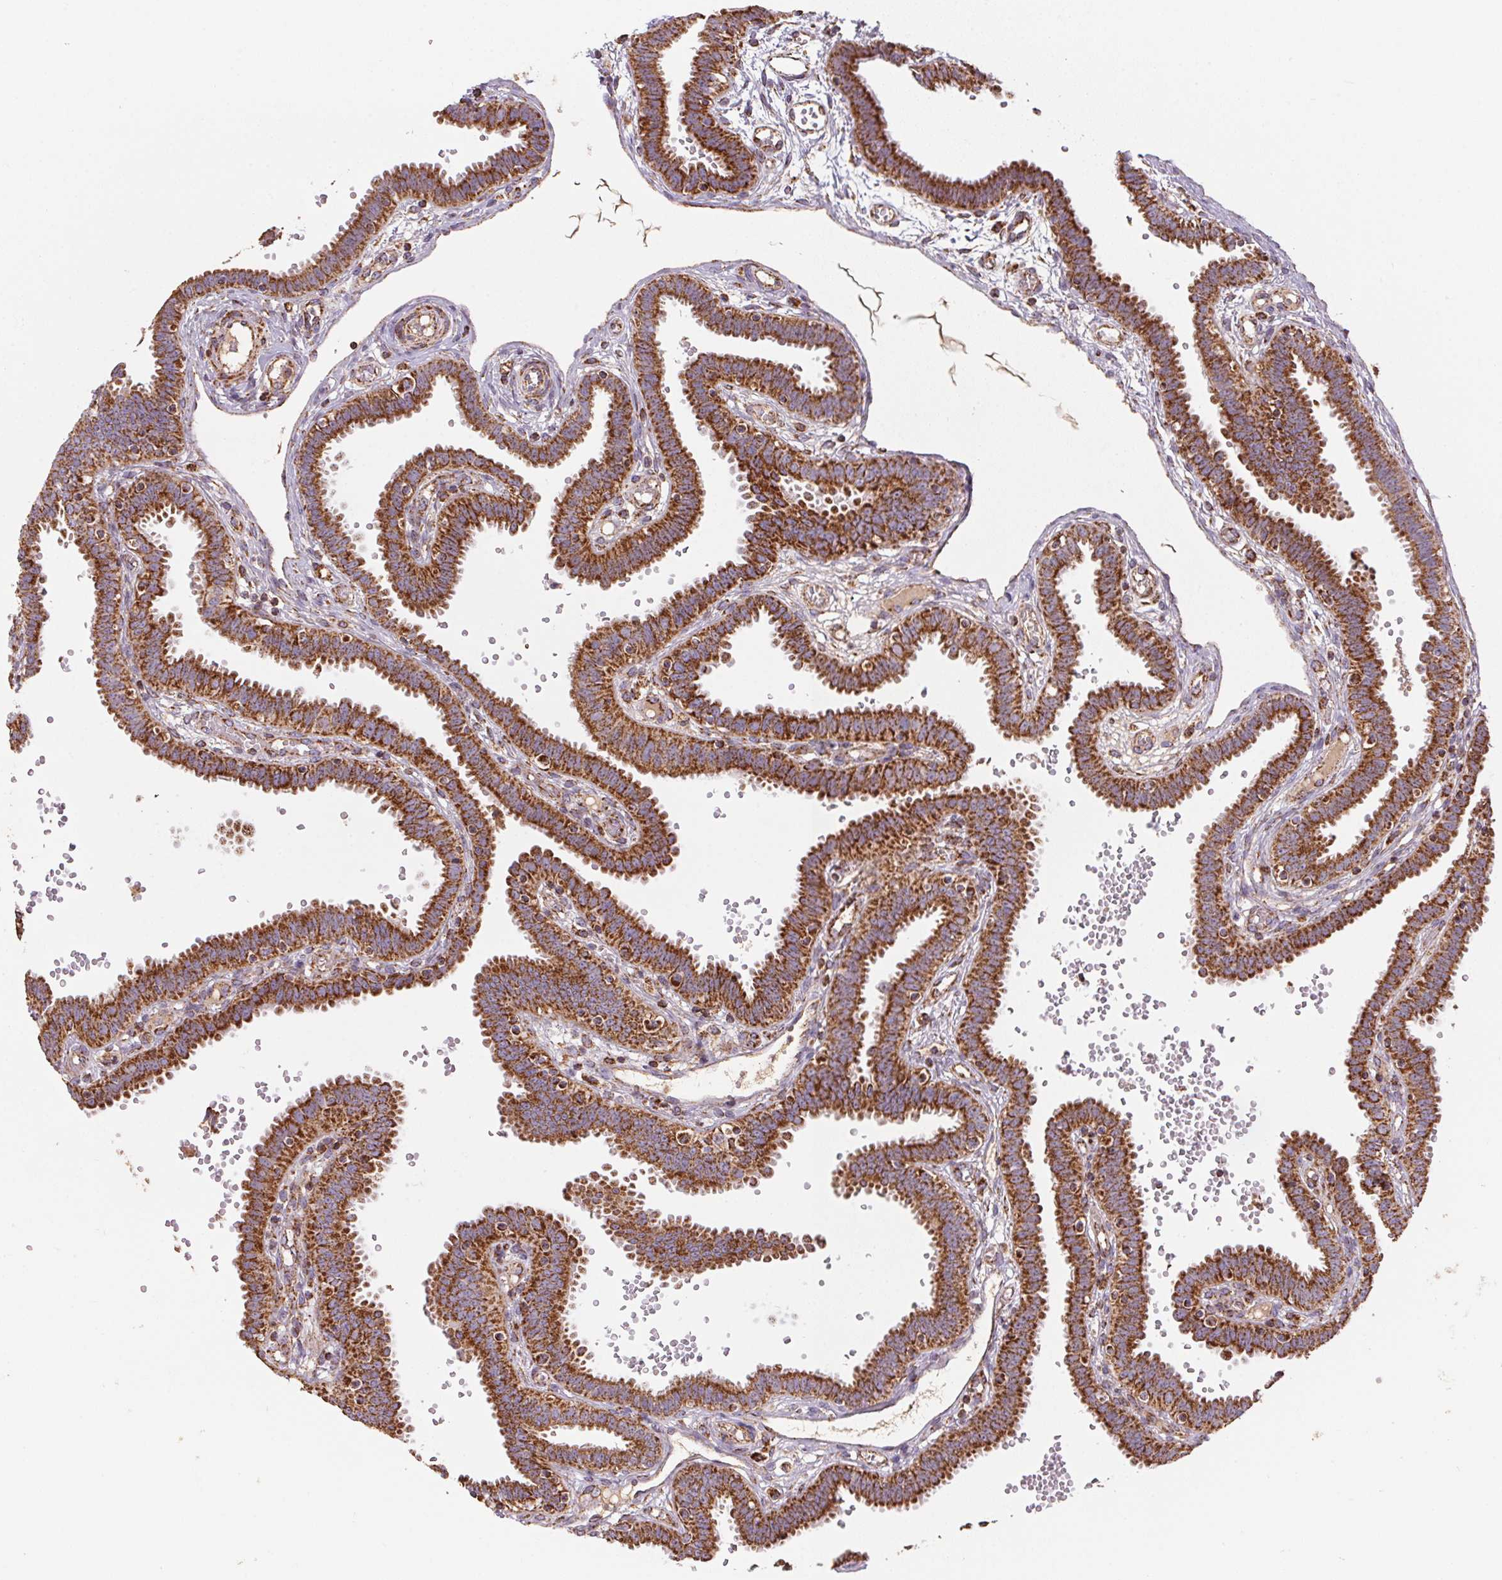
{"staining": {"intensity": "strong", "quantity": ">75%", "location": "cytoplasmic/membranous"}, "tissue": "fallopian tube", "cell_type": "Glandular cells", "image_type": "normal", "snomed": [{"axis": "morphology", "description": "Normal tissue, NOS"}, {"axis": "topography", "description": "Fallopian tube"}], "caption": "Protein expression analysis of benign fallopian tube displays strong cytoplasmic/membranous positivity in about >75% of glandular cells. Using DAB (3,3'-diaminobenzidine) (brown) and hematoxylin (blue) stains, captured at high magnification using brightfield microscopy.", "gene": "NDUFS2", "patient": {"sex": "female", "age": 37}}